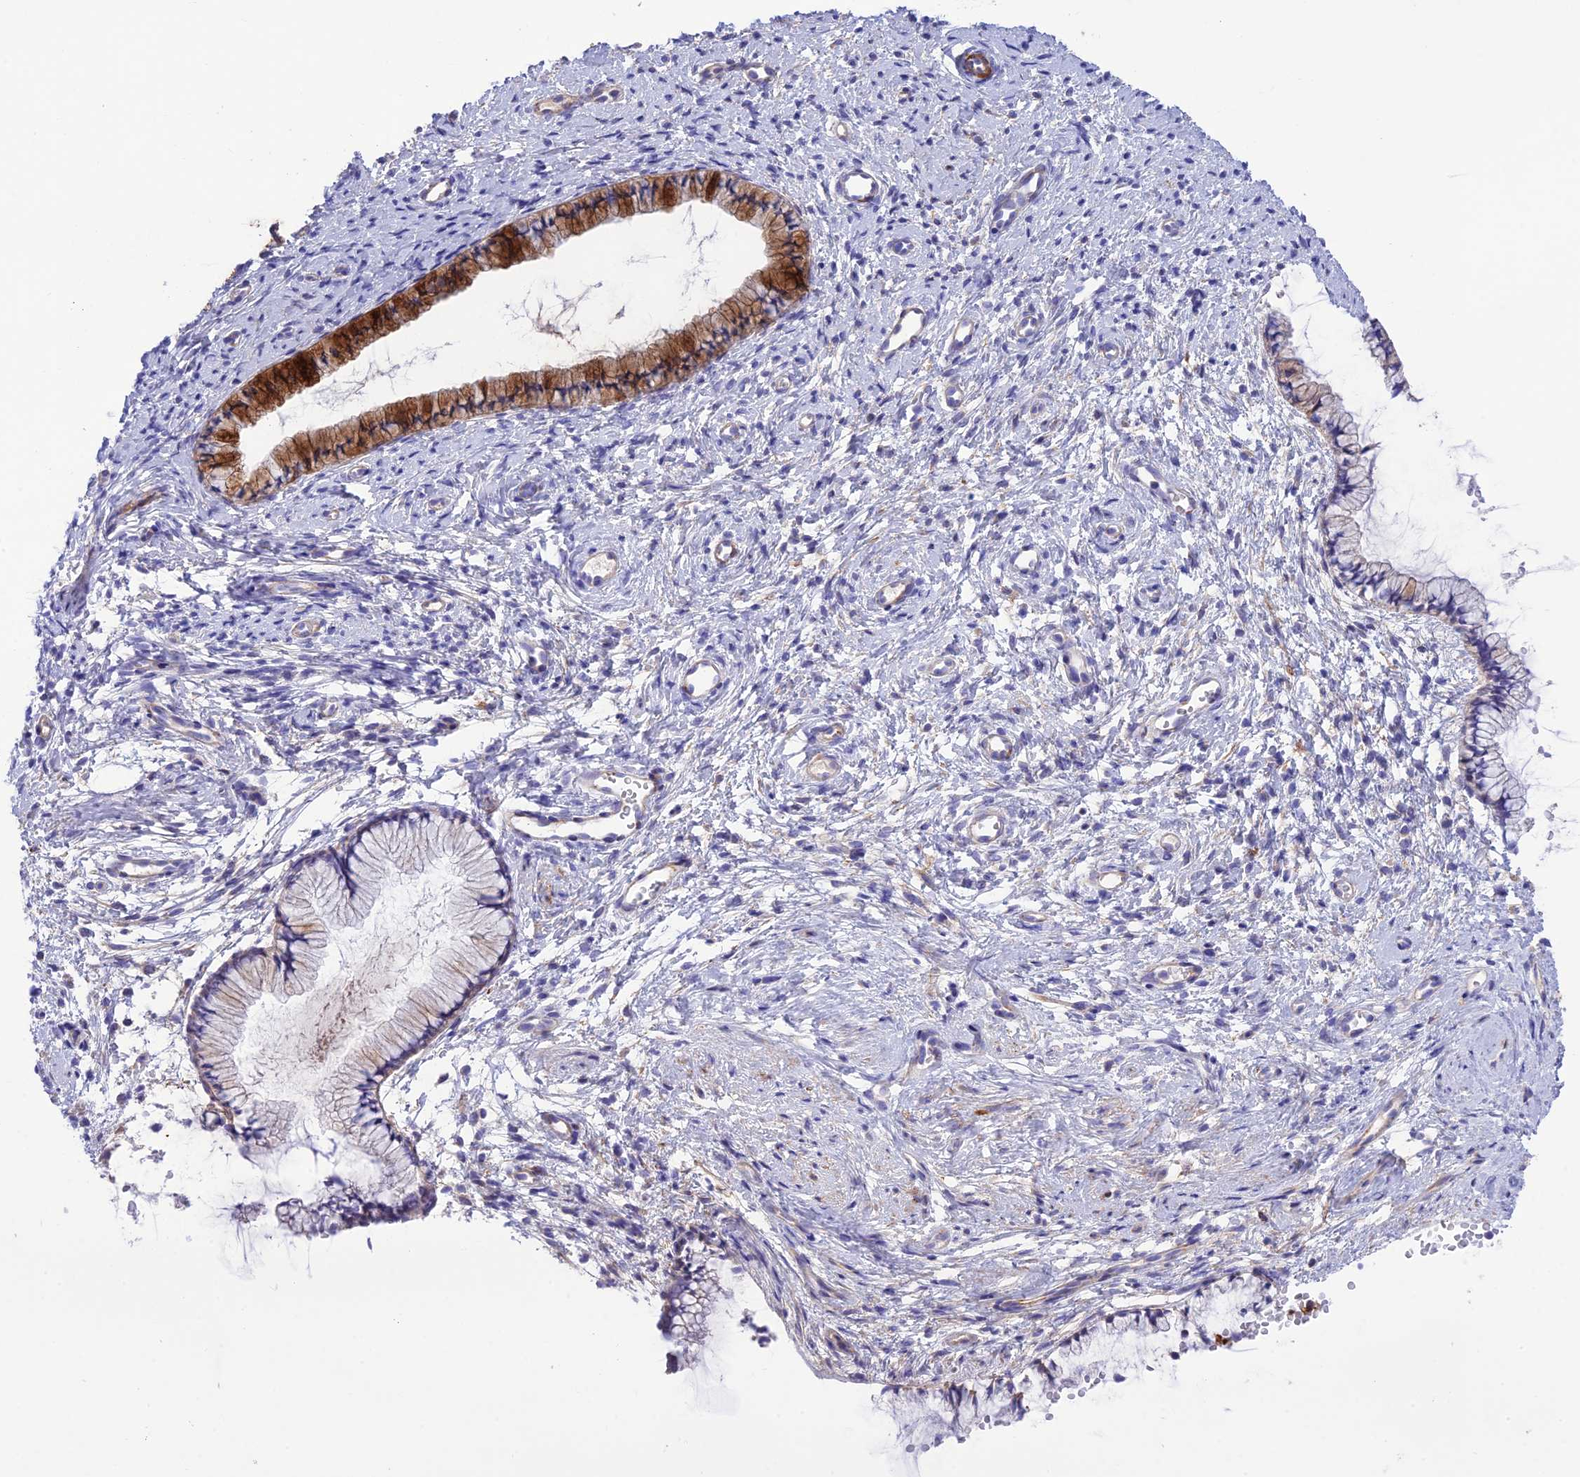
{"staining": {"intensity": "strong", "quantity": "25%-75%", "location": "cytoplasmic/membranous"}, "tissue": "cervix", "cell_type": "Glandular cells", "image_type": "normal", "snomed": [{"axis": "morphology", "description": "Normal tissue, NOS"}, {"axis": "topography", "description": "Cervix"}], "caption": "There is high levels of strong cytoplasmic/membranous staining in glandular cells of unremarkable cervix, as demonstrated by immunohistochemical staining (brown color).", "gene": "FRA10AC1", "patient": {"sex": "female", "age": 57}}